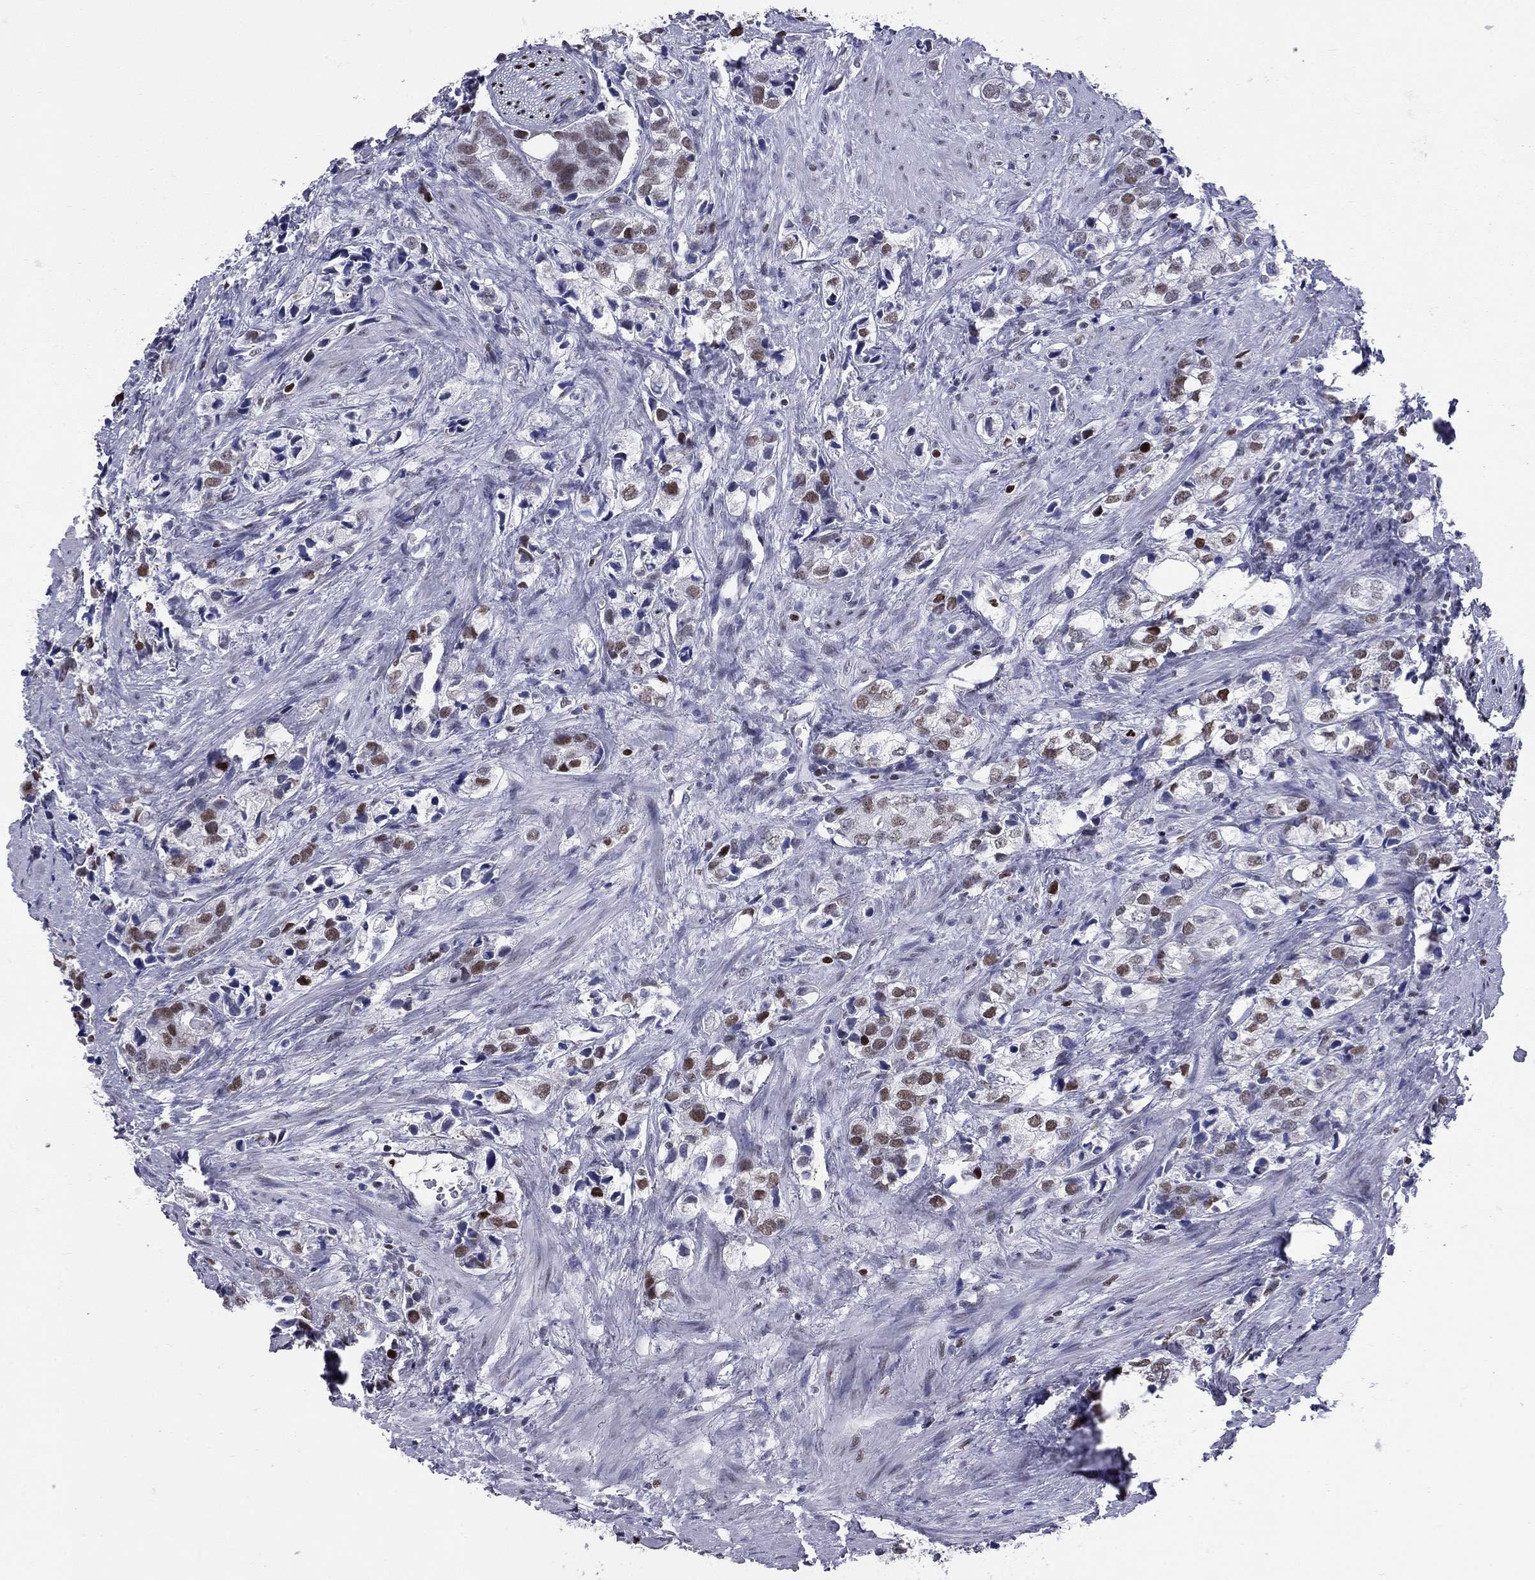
{"staining": {"intensity": "strong", "quantity": "25%-75%", "location": "nuclear"}, "tissue": "prostate cancer", "cell_type": "Tumor cells", "image_type": "cancer", "snomed": [{"axis": "morphology", "description": "Adenocarcinoma, NOS"}, {"axis": "topography", "description": "Prostate and seminal vesicle, NOS"}], "caption": "Approximately 25%-75% of tumor cells in prostate adenocarcinoma display strong nuclear protein expression as visualized by brown immunohistochemical staining.", "gene": "PCGF3", "patient": {"sex": "male", "age": 63}}